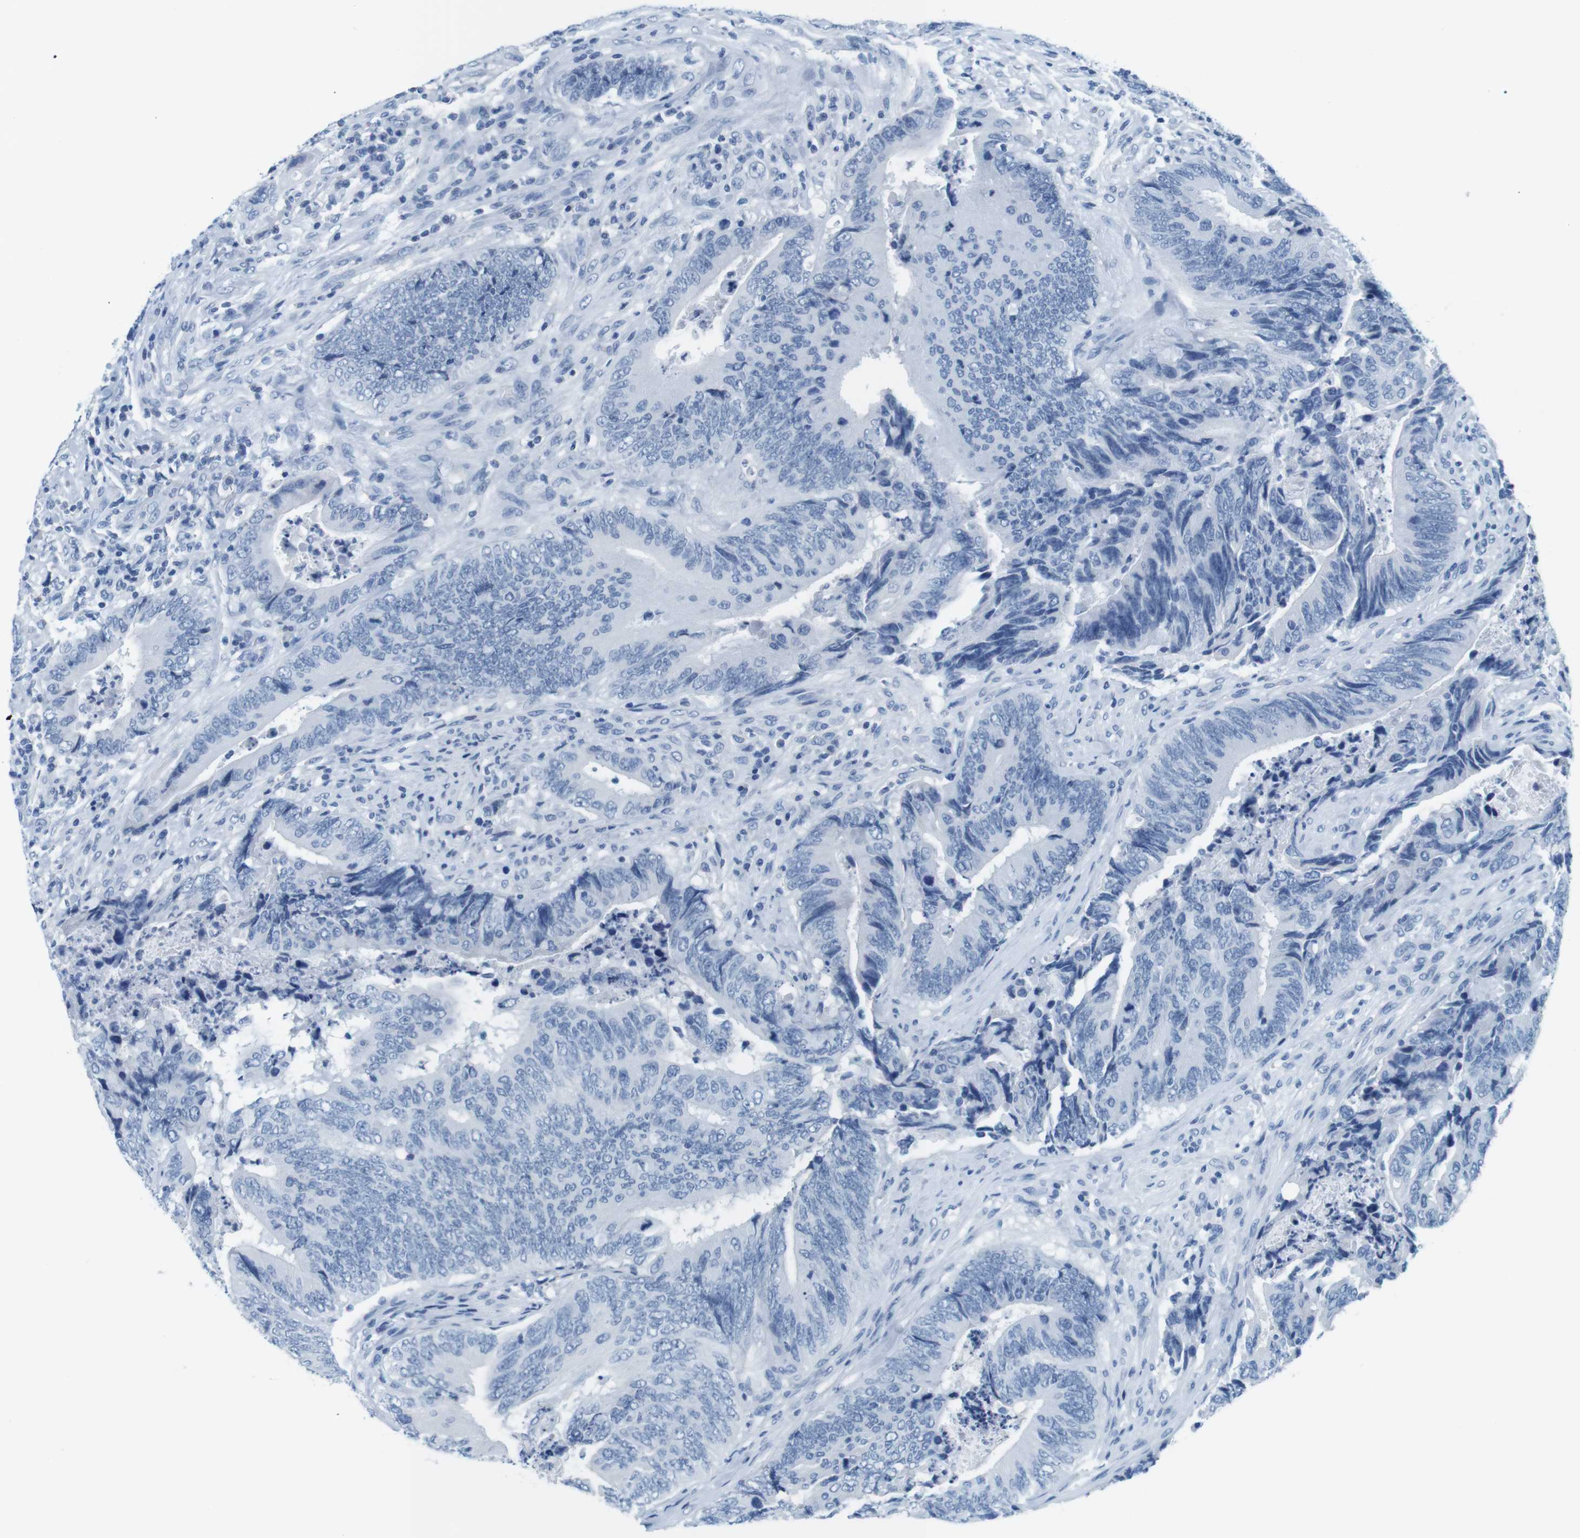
{"staining": {"intensity": "negative", "quantity": "none", "location": "none"}, "tissue": "colorectal cancer", "cell_type": "Tumor cells", "image_type": "cancer", "snomed": [{"axis": "morphology", "description": "Normal tissue, NOS"}, {"axis": "morphology", "description": "Adenocarcinoma, NOS"}, {"axis": "topography", "description": "Colon"}], "caption": "This is an IHC histopathology image of human colorectal adenocarcinoma. There is no positivity in tumor cells.", "gene": "CYP2C9", "patient": {"sex": "male", "age": 56}}